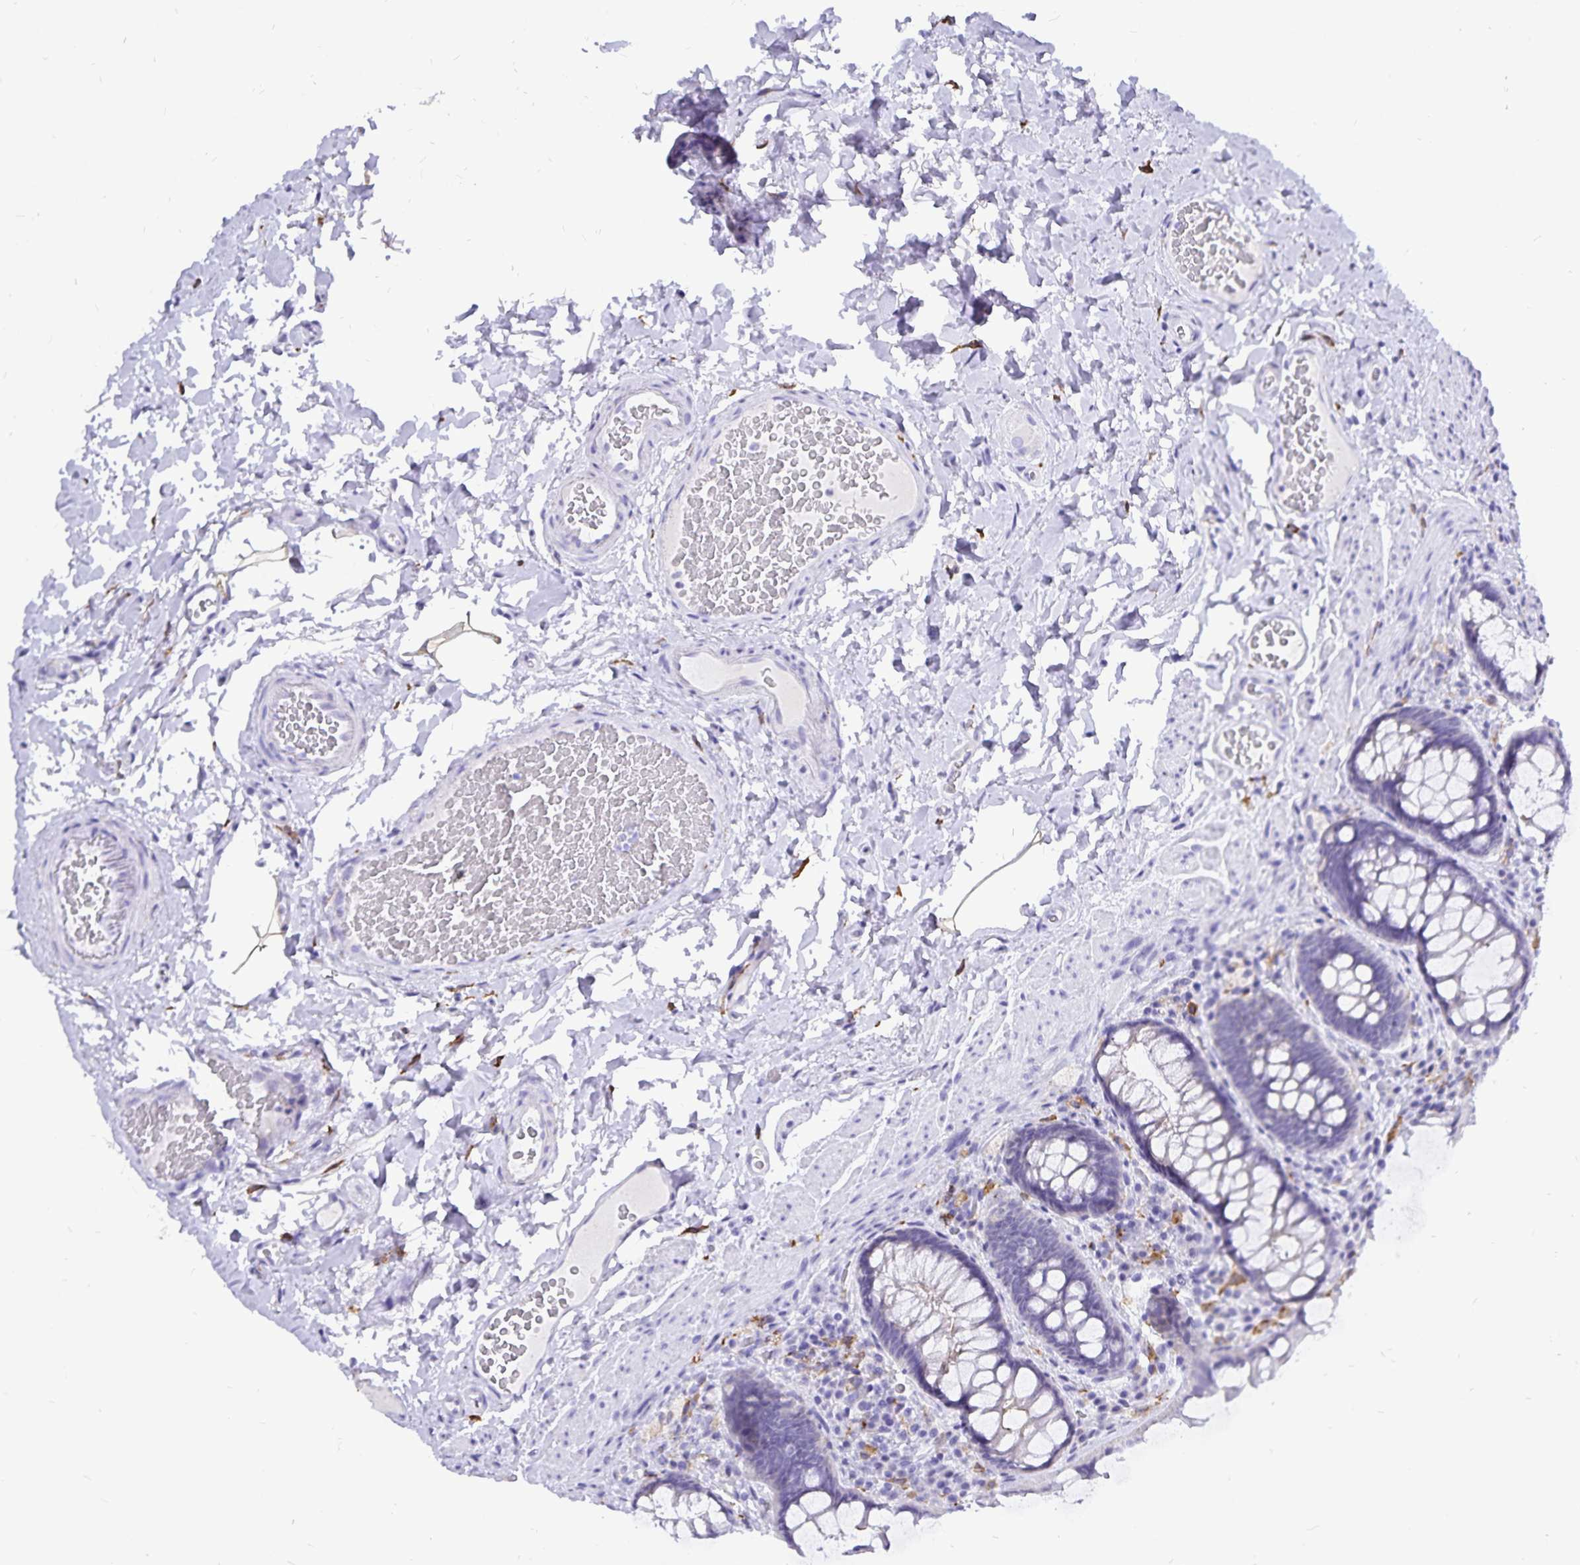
{"staining": {"intensity": "negative", "quantity": "none", "location": "none"}, "tissue": "rectum", "cell_type": "Glandular cells", "image_type": "normal", "snomed": [{"axis": "morphology", "description": "Normal tissue, NOS"}, {"axis": "topography", "description": "Rectum"}], "caption": "Immunohistochemistry (IHC) histopathology image of benign rectum: human rectum stained with DAB reveals no significant protein expression in glandular cells.", "gene": "PLAC1", "patient": {"sex": "female", "age": 69}}